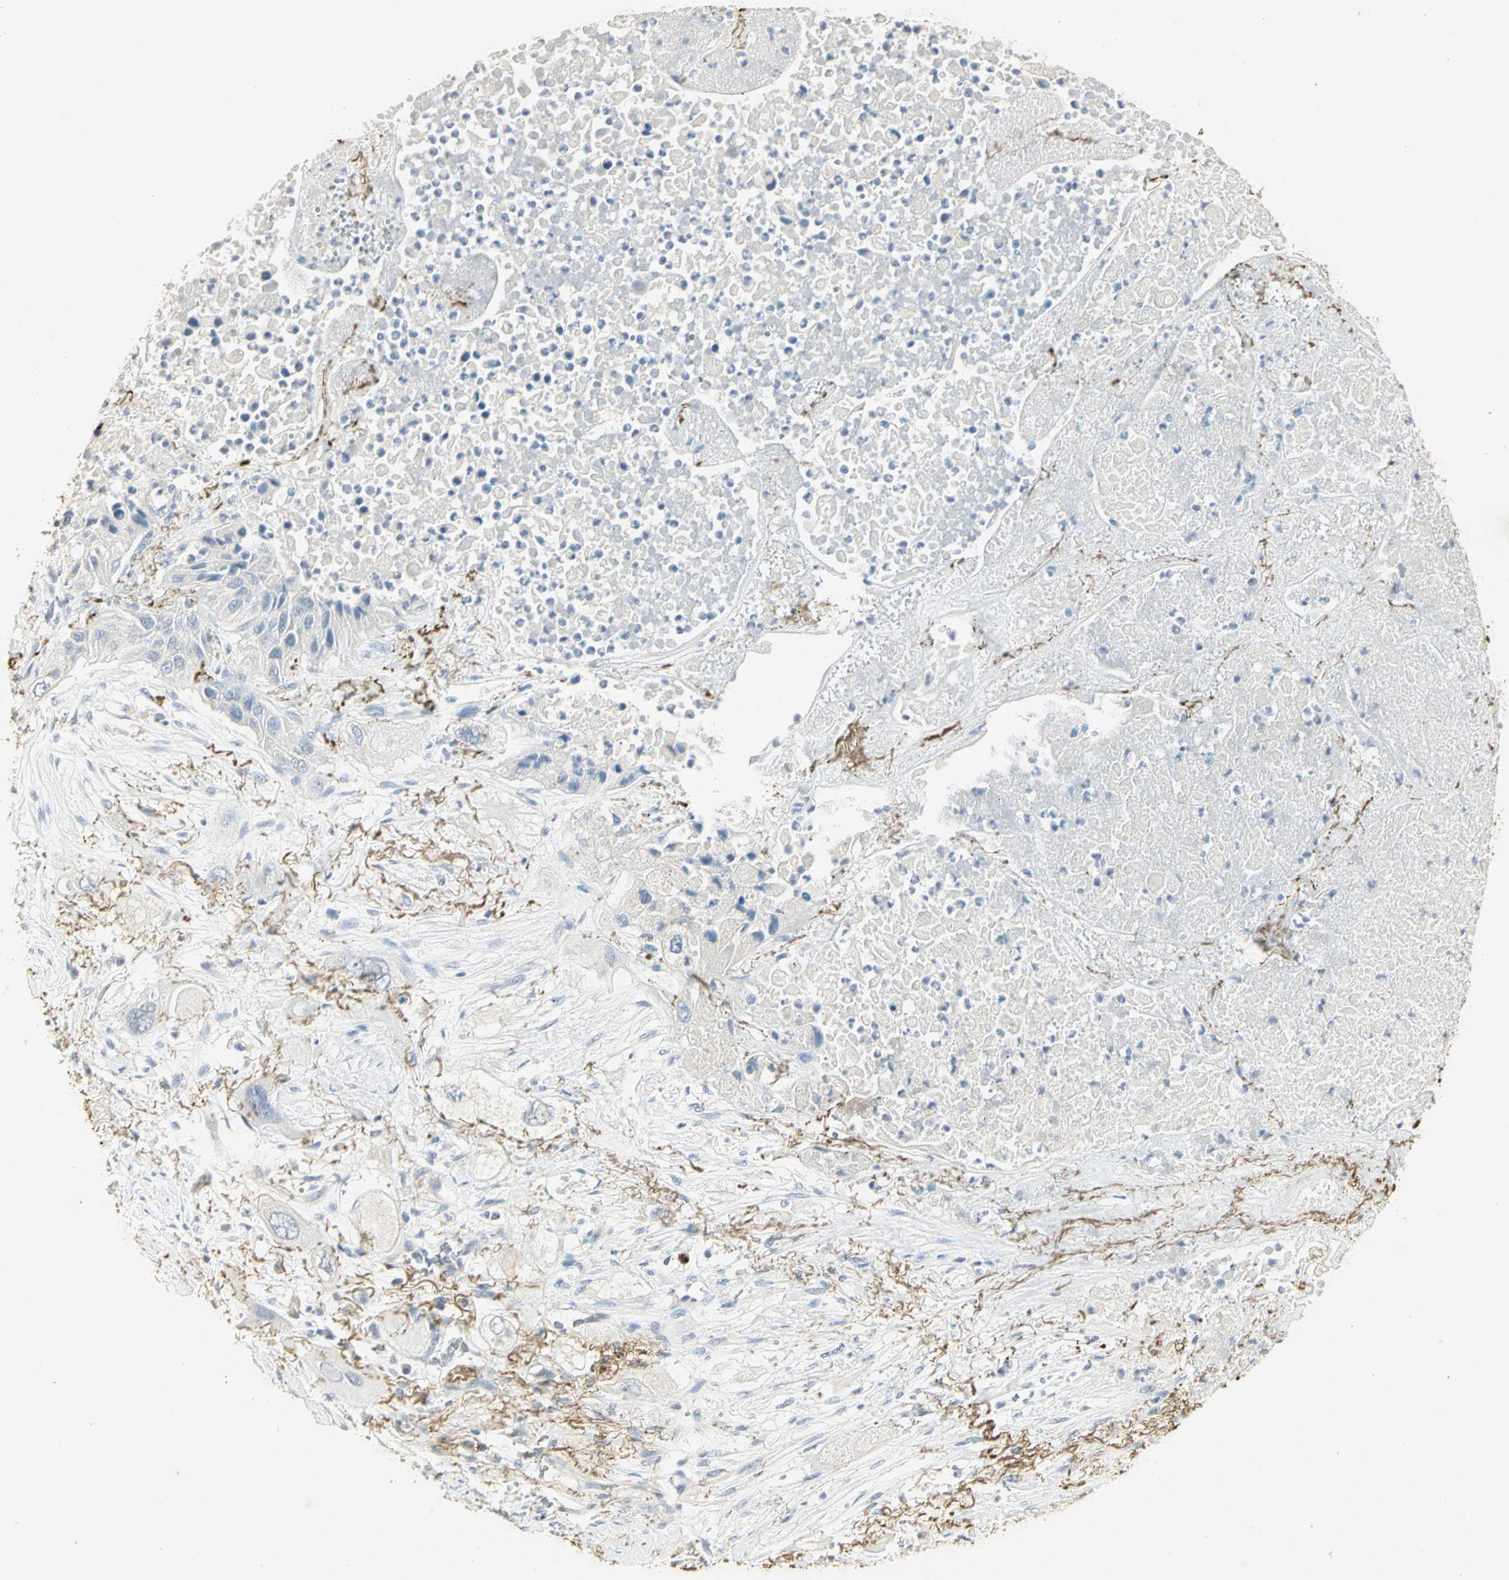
{"staining": {"intensity": "negative", "quantity": "none", "location": "none"}, "tissue": "lung cancer", "cell_type": "Tumor cells", "image_type": "cancer", "snomed": [{"axis": "morphology", "description": "Squamous cell carcinoma, NOS"}, {"axis": "topography", "description": "Lung"}], "caption": "IHC image of neoplastic tissue: human lung squamous cell carcinoma stained with DAB shows no significant protein positivity in tumor cells.", "gene": "ASB9", "patient": {"sex": "female", "age": 76}}